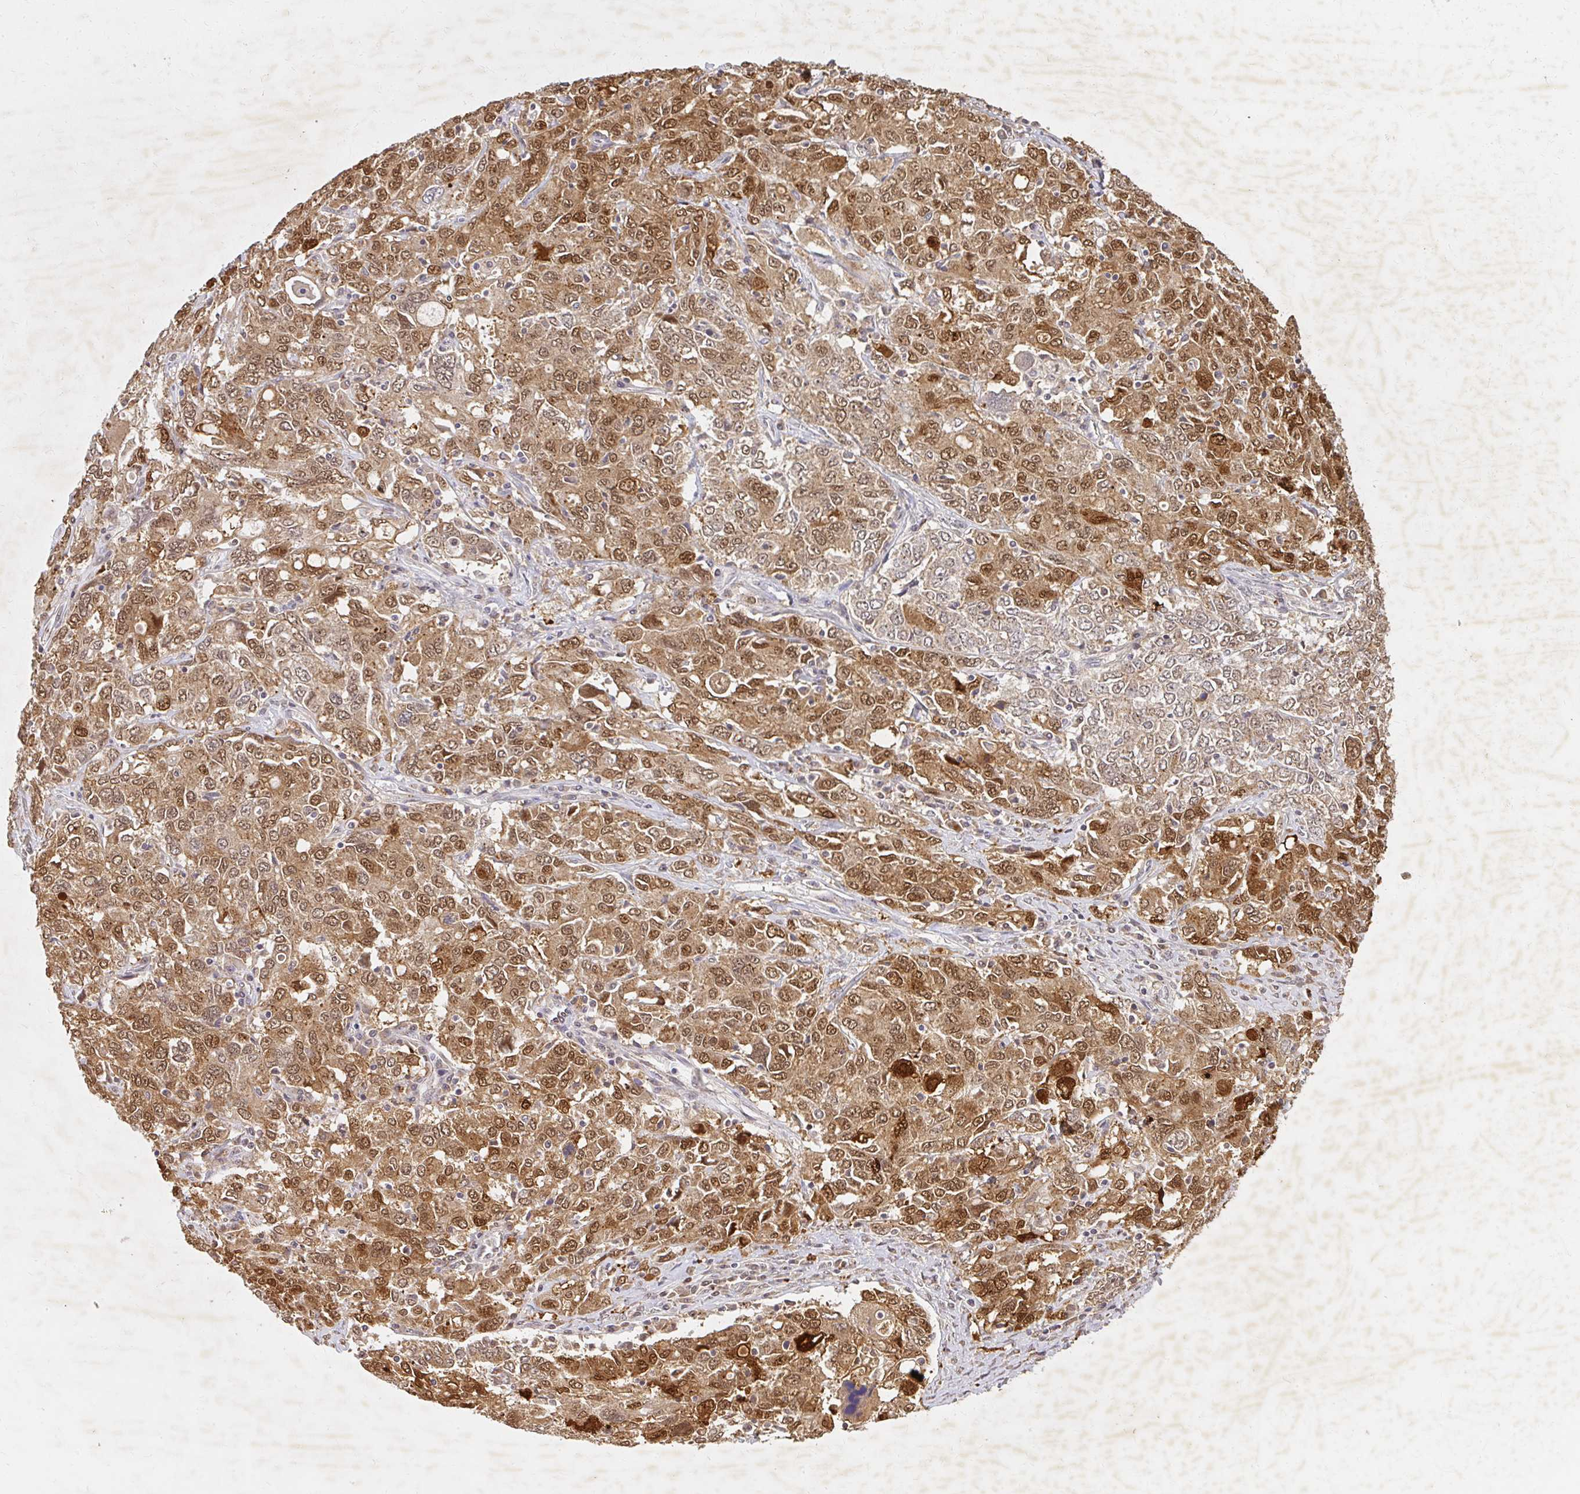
{"staining": {"intensity": "strong", "quantity": ">75%", "location": "cytoplasmic/membranous,nuclear"}, "tissue": "ovarian cancer", "cell_type": "Tumor cells", "image_type": "cancer", "snomed": [{"axis": "morphology", "description": "Carcinoma, endometroid"}, {"axis": "topography", "description": "Ovary"}], "caption": "There is high levels of strong cytoplasmic/membranous and nuclear expression in tumor cells of ovarian endometroid carcinoma, as demonstrated by immunohistochemical staining (brown color).", "gene": "LARS2", "patient": {"sex": "female", "age": 62}}